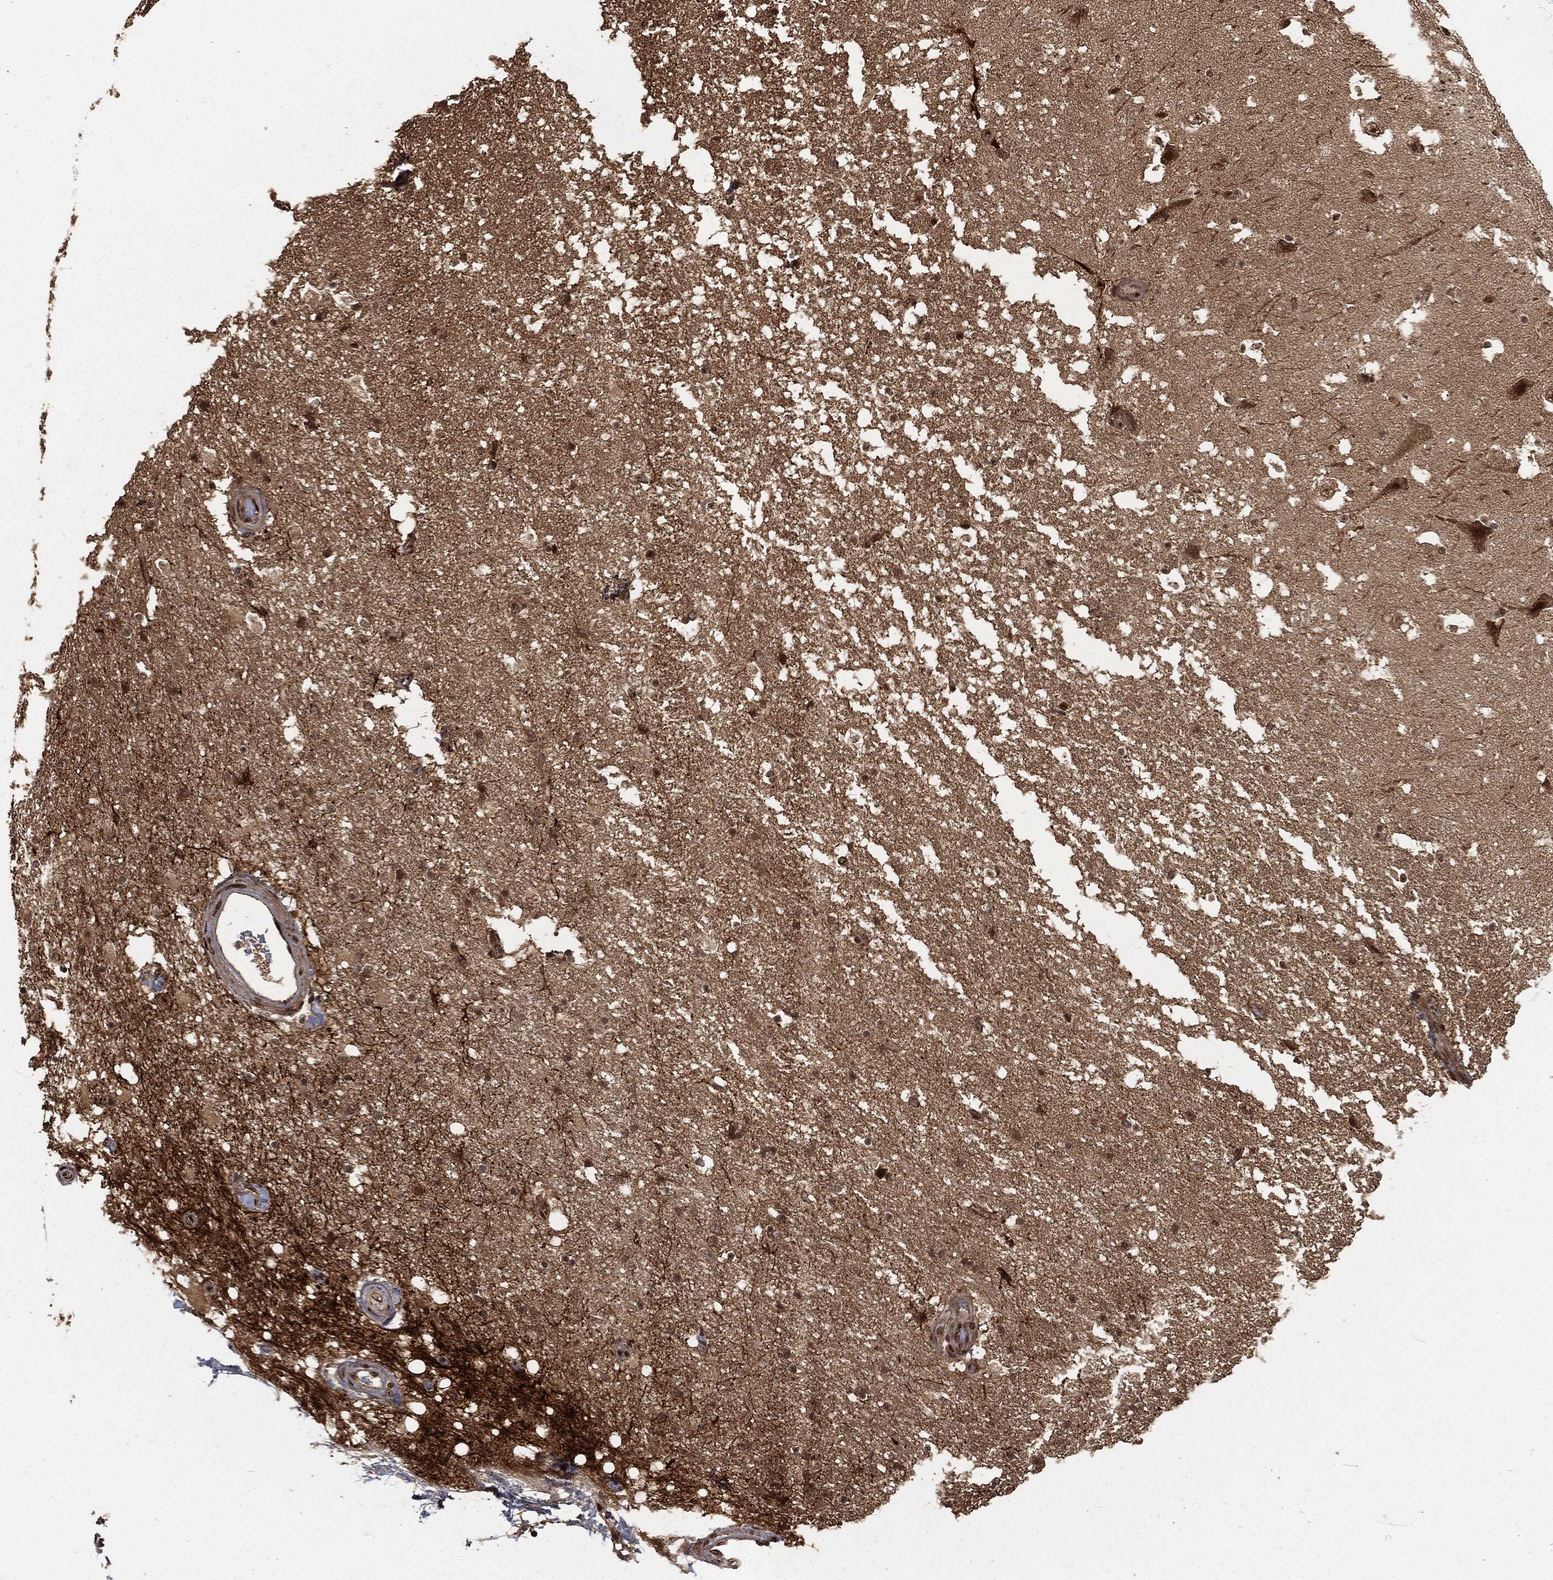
{"staining": {"intensity": "negative", "quantity": "none", "location": "none"}, "tissue": "hippocampus", "cell_type": "Glial cells", "image_type": "normal", "snomed": [{"axis": "morphology", "description": "Normal tissue, NOS"}, {"axis": "topography", "description": "Hippocampus"}], "caption": "Glial cells show no significant positivity in benign hippocampus. (Immunohistochemistry (ihc), brightfield microscopy, high magnification).", "gene": "NGRN", "patient": {"sex": "male", "age": 51}}